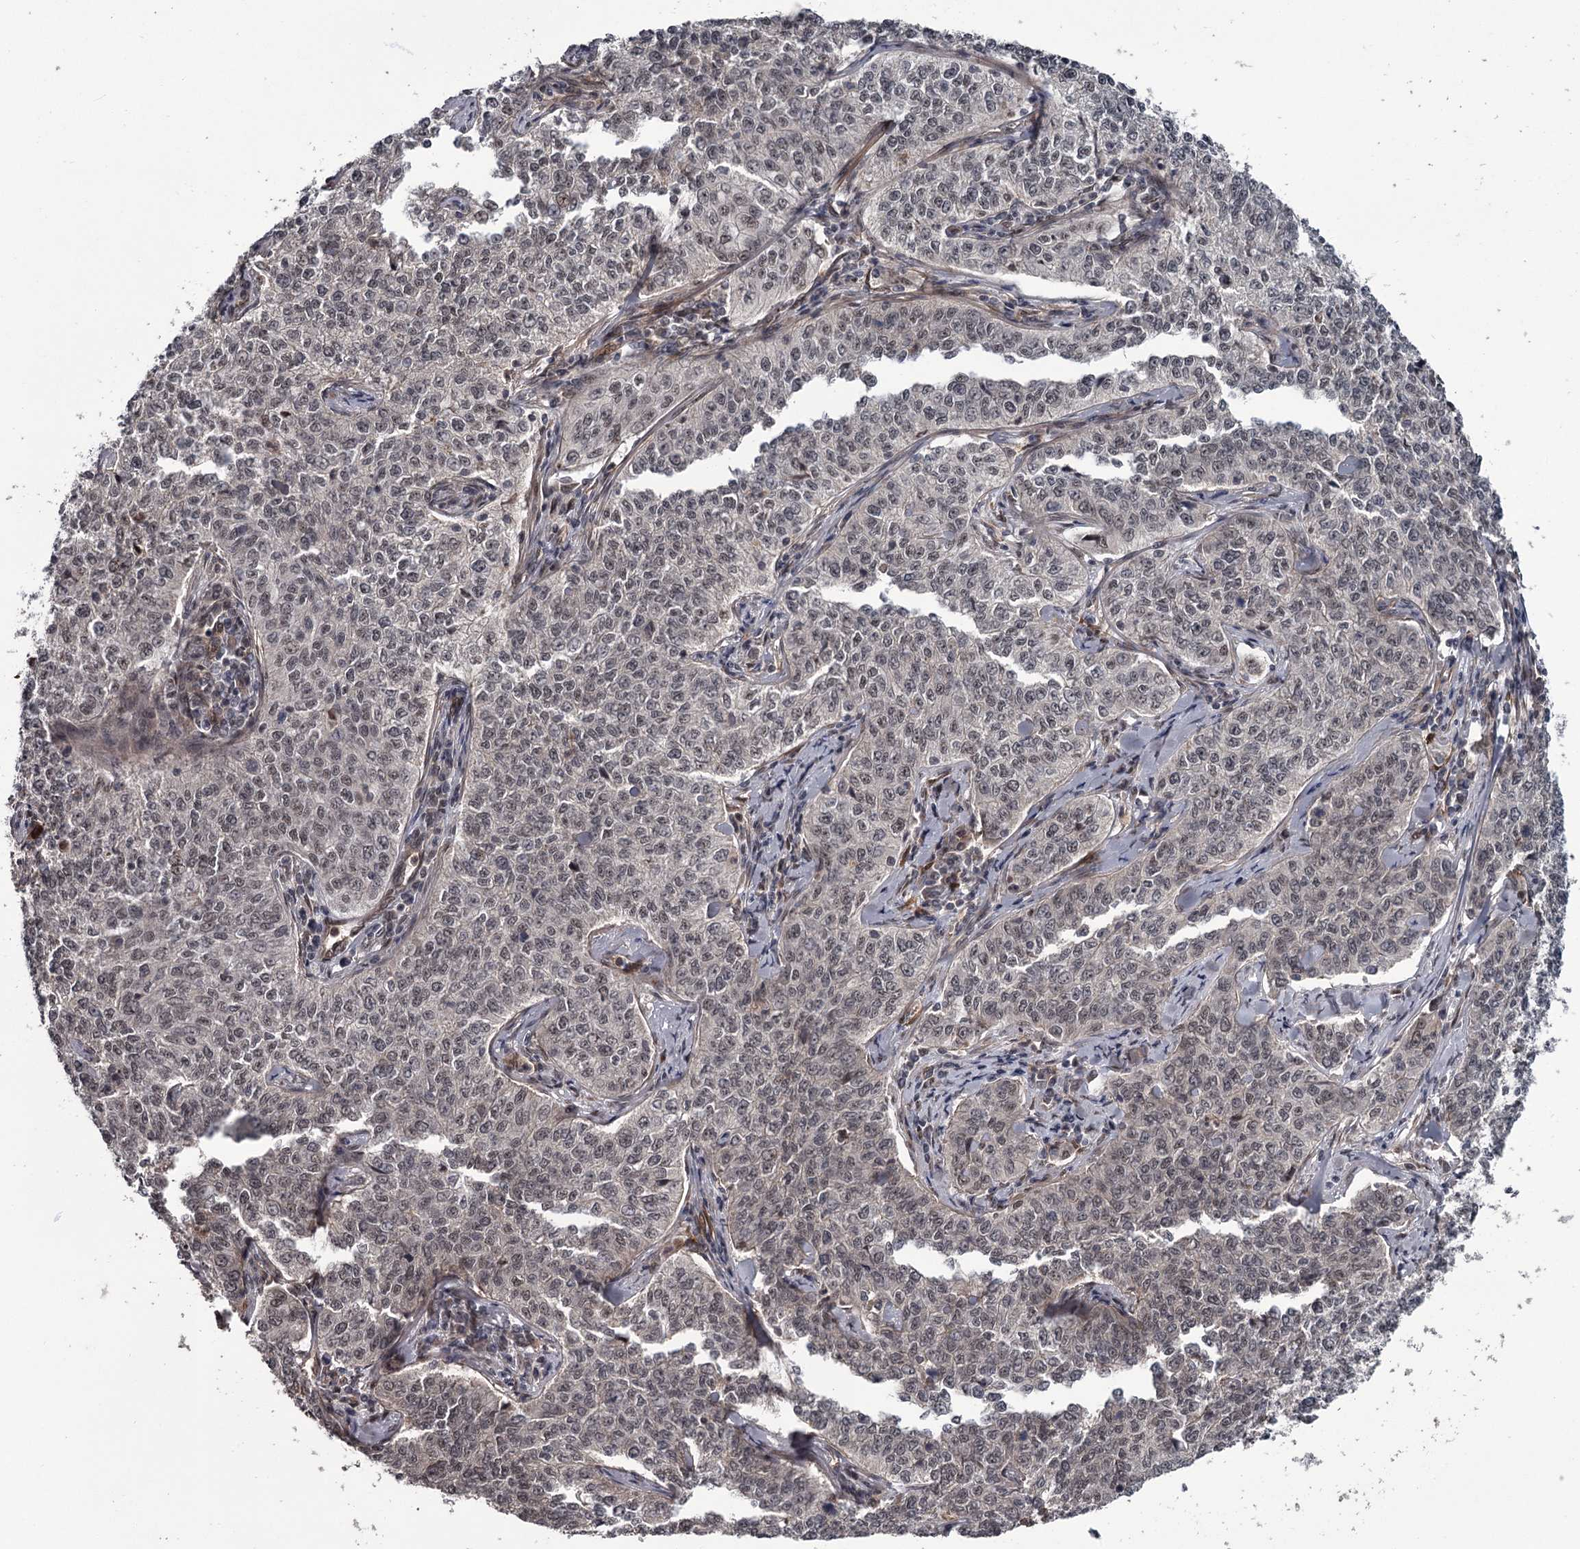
{"staining": {"intensity": "weak", "quantity": "25%-75%", "location": "nuclear"}, "tissue": "cervical cancer", "cell_type": "Tumor cells", "image_type": "cancer", "snomed": [{"axis": "morphology", "description": "Squamous cell carcinoma, NOS"}, {"axis": "topography", "description": "Cervix"}], "caption": "Tumor cells show low levels of weak nuclear positivity in approximately 25%-75% of cells in squamous cell carcinoma (cervical).", "gene": "CDC42EP2", "patient": {"sex": "female", "age": 35}}